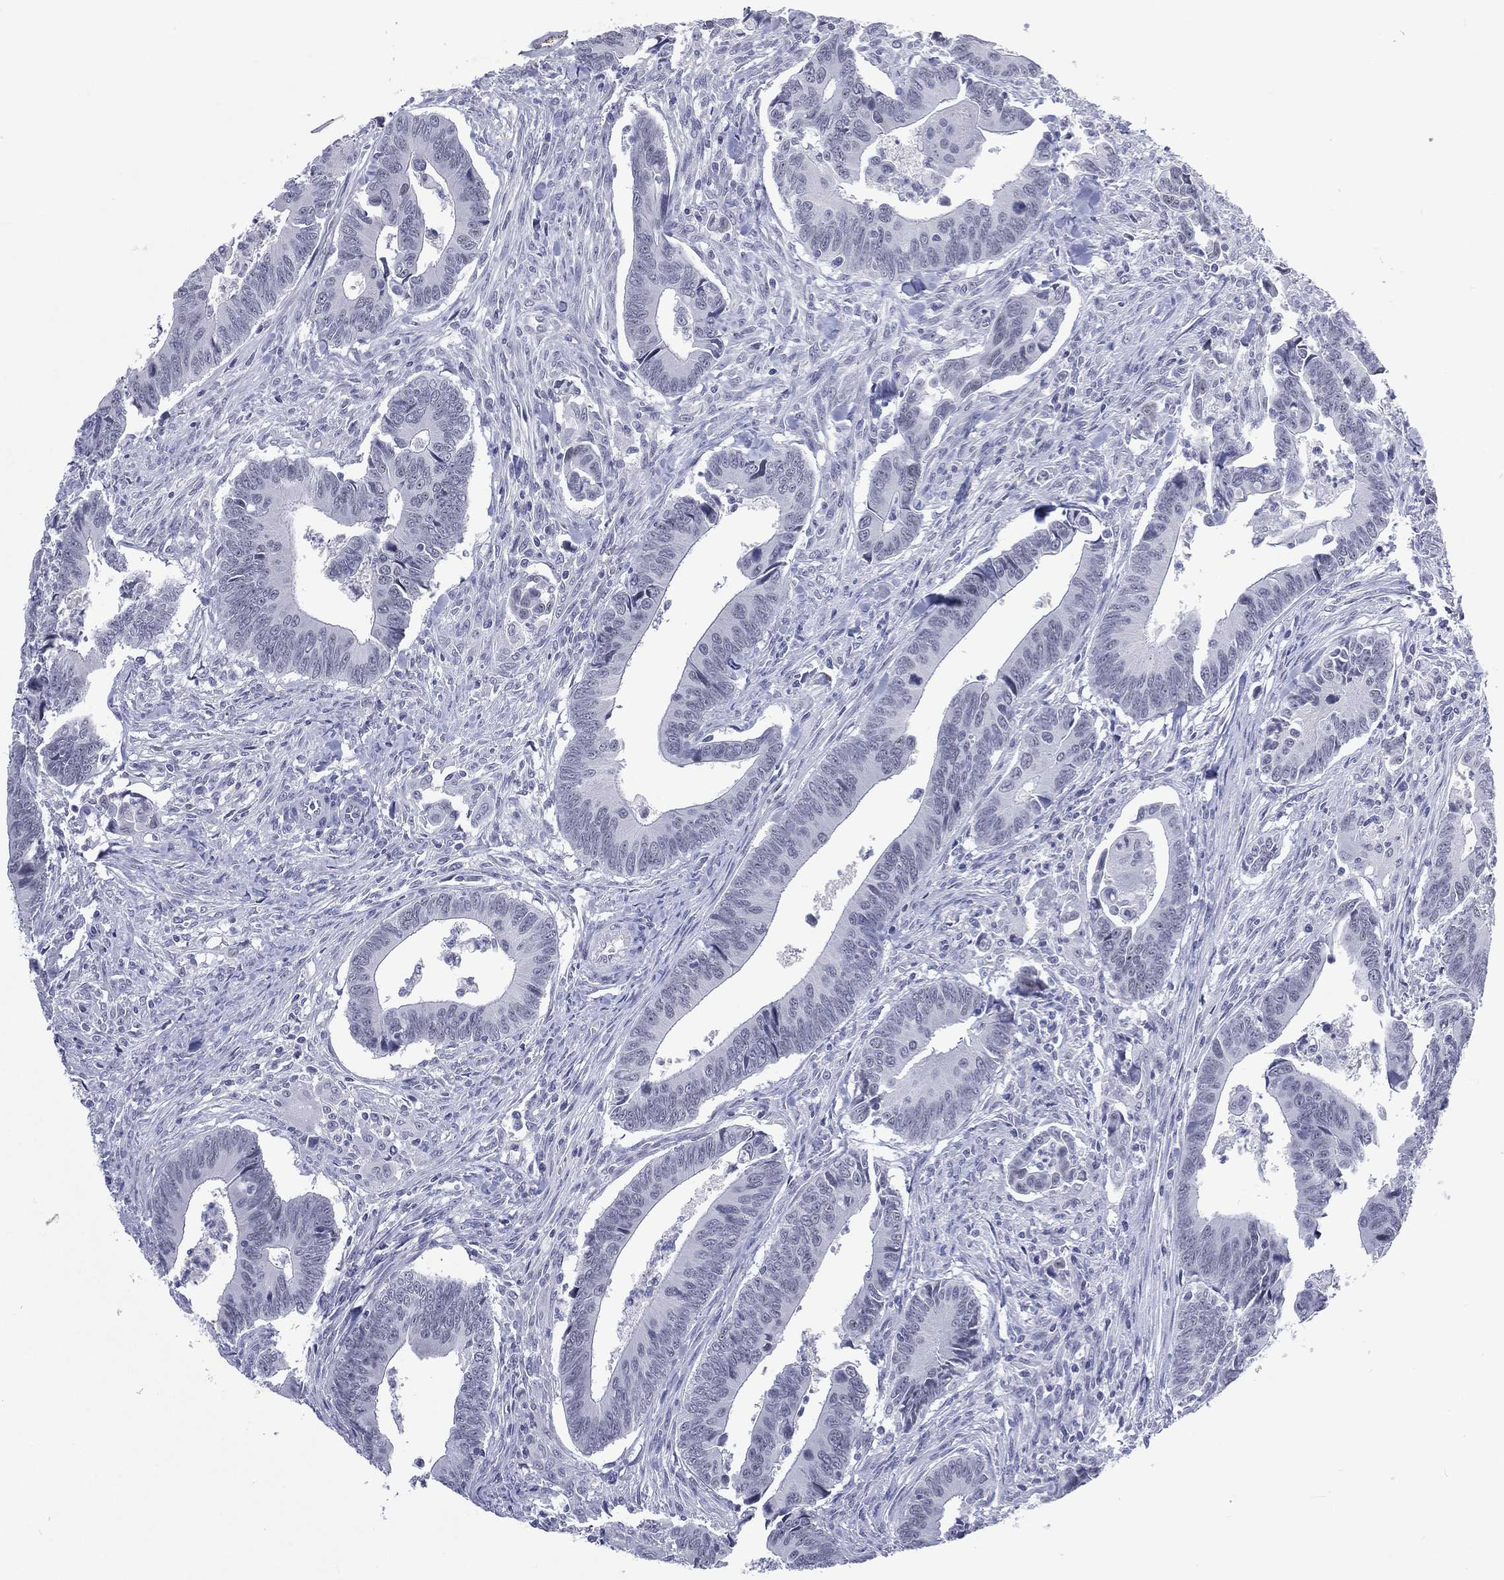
{"staining": {"intensity": "negative", "quantity": "none", "location": "none"}, "tissue": "colorectal cancer", "cell_type": "Tumor cells", "image_type": "cancer", "snomed": [{"axis": "morphology", "description": "Adenocarcinoma, NOS"}, {"axis": "topography", "description": "Rectum"}], "caption": "Adenocarcinoma (colorectal) was stained to show a protein in brown. There is no significant expression in tumor cells.", "gene": "SSX1", "patient": {"sex": "male", "age": 67}}